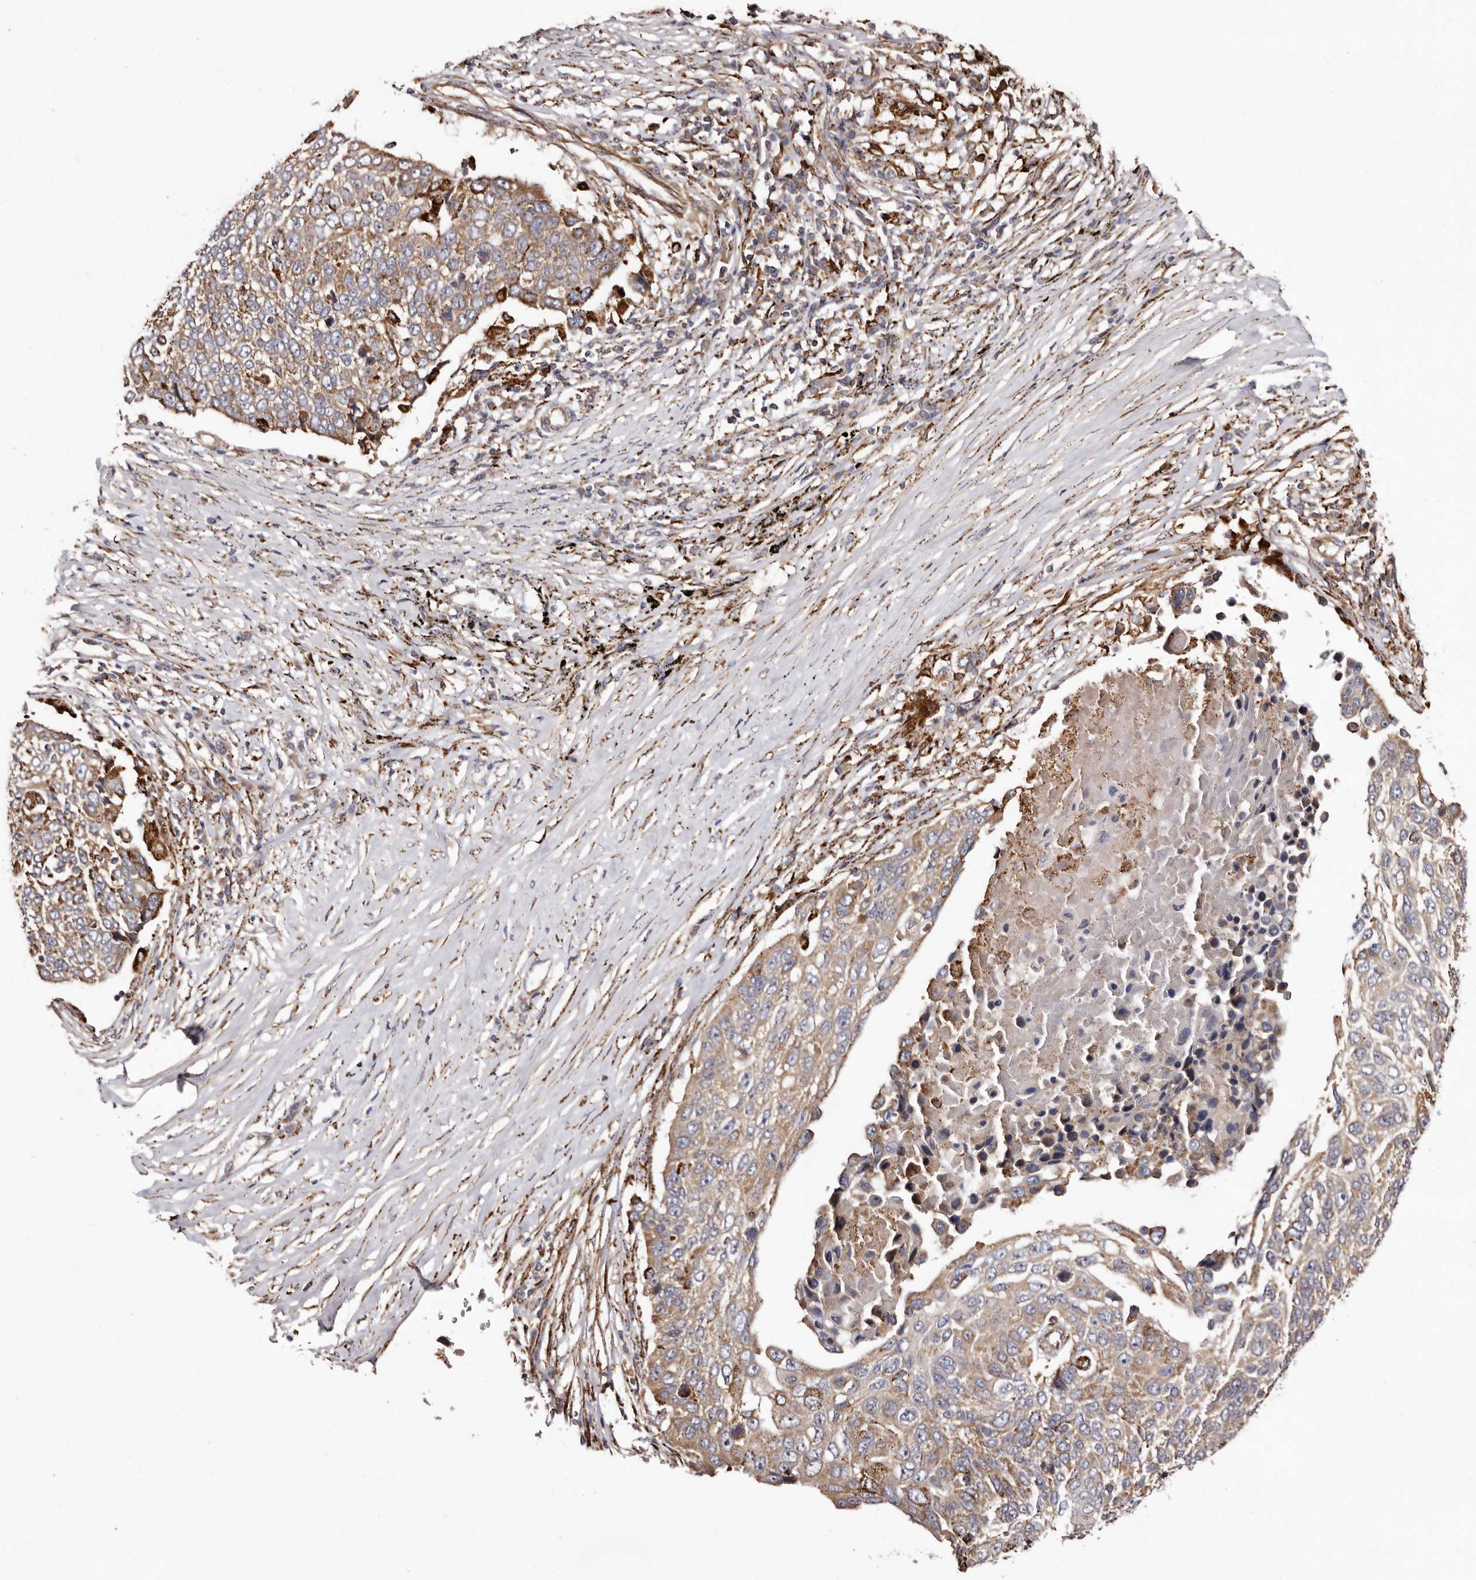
{"staining": {"intensity": "moderate", "quantity": "25%-75%", "location": "cytoplasmic/membranous"}, "tissue": "lung cancer", "cell_type": "Tumor cells", "image_type": "cancer", "snomed": [{"axis": "morphology", "description": "Squamous cell carcinoma, NOS"}, {"axis": "topography", "description": "Lung"}], "caption": "The photomicrograph reveals staining of squamous cell carcinoma (lung), revealing moderate cytoplasmic/membranous protein positivity (brown color) within tumor cells. The staining was performed using DAB to visualize the protein expression in brown, while the nuclei were stained in blue with hematoxylin (Magnification: 20x).", "gene": "LUZP1", "patient": {"sex": "male", "age": 66}}